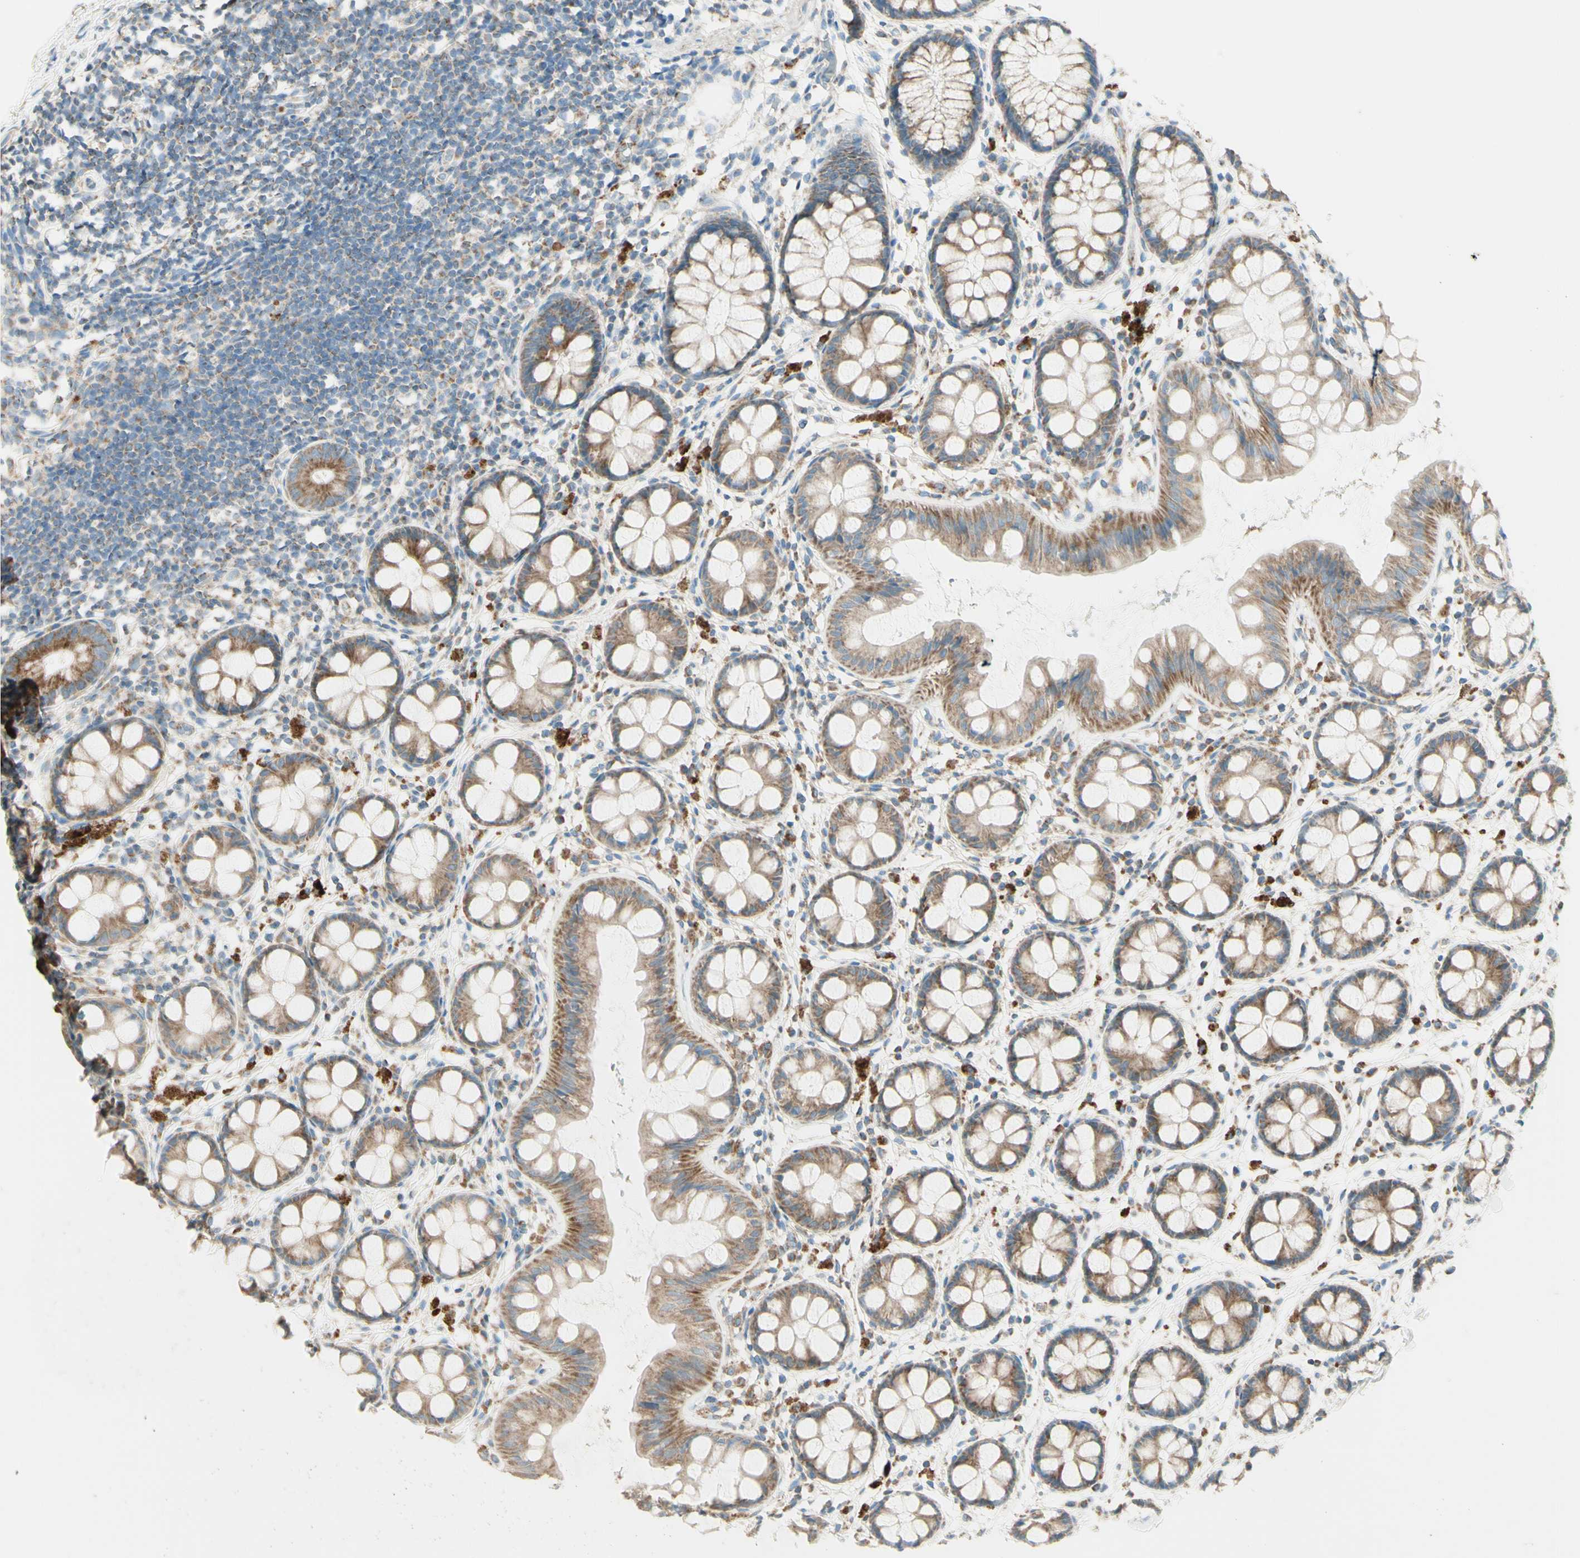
{"staining": {"intensity": "moderate", "quantity": ">75%", "location": "cytoplasmic/membranous"}, "tissue": "rectum", "cell_type": "Glandular cells", "image_type": "normal", "snomed": [{"axis": "morphology", "description": "Normal tissue, NOS"}, {"axis": "topography", "description": "Rectum"}], "caption": "This micrograph demonstrates immunohistochemistry (IHC) staining of normal rectum, with medium moderate cytoplasmic/membranous expression in about >75% of glandular cells.", "gene": "ARMC10", "patient": {"sex": "female", "age": 66}}